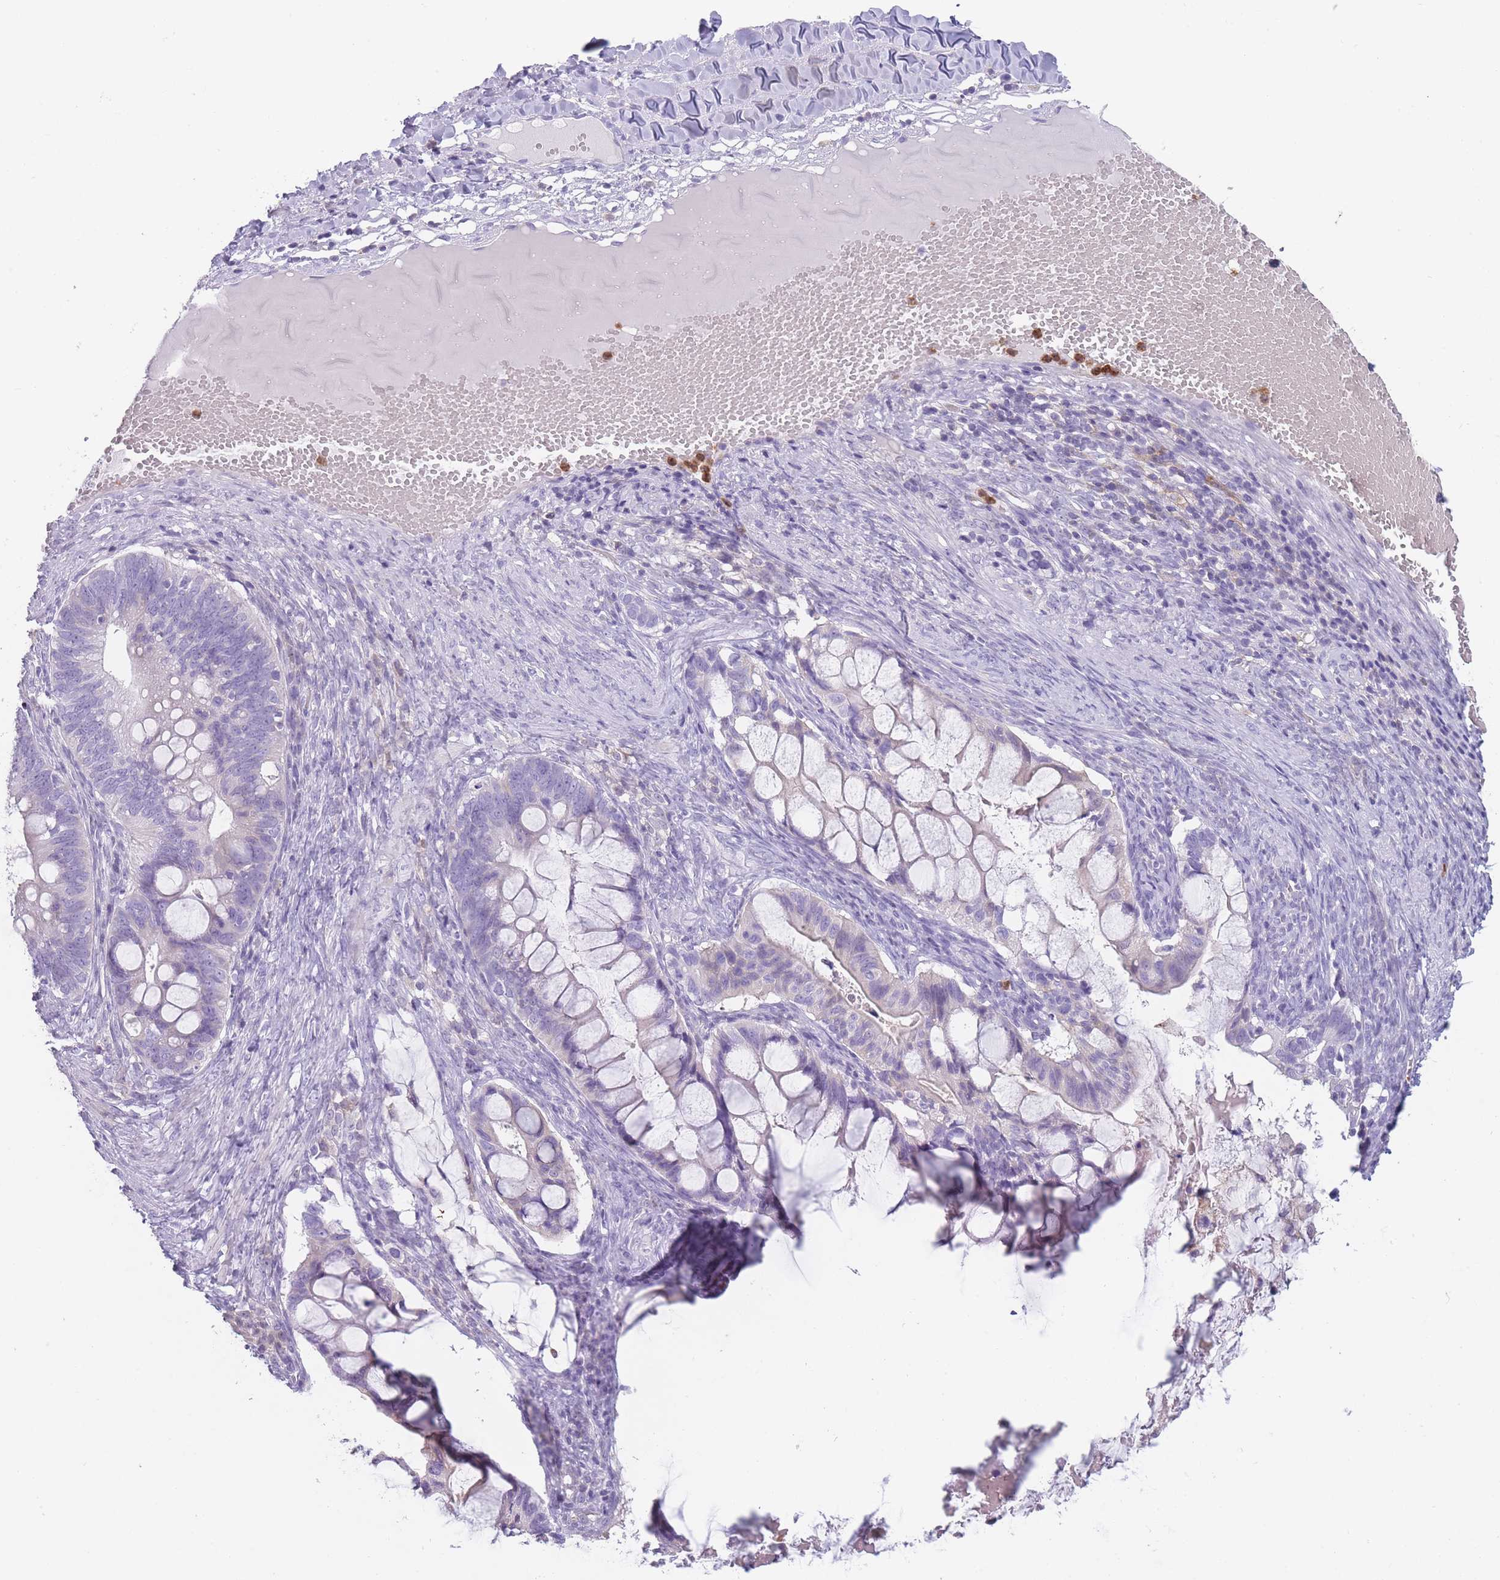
{"staining": {"intensity": "negative", "quantity": "none", "location": "none"}, "tissue": "ovarian cancer", "cell_type": "Tumor cells", "image_type": "cancer", "snomed": [{"axis": "morphology", "description": "Cystadenocarcinoma, mucinous, NOS"}, {"axis": "topography", "description": "Ovary"}], "caption": "Tumor cells are negative for protein expression in human ovarian cancer (mucinous cystadenocarcinoma).", "gene": "CR1L", "patient": {"sex": "female", "age": 61}}